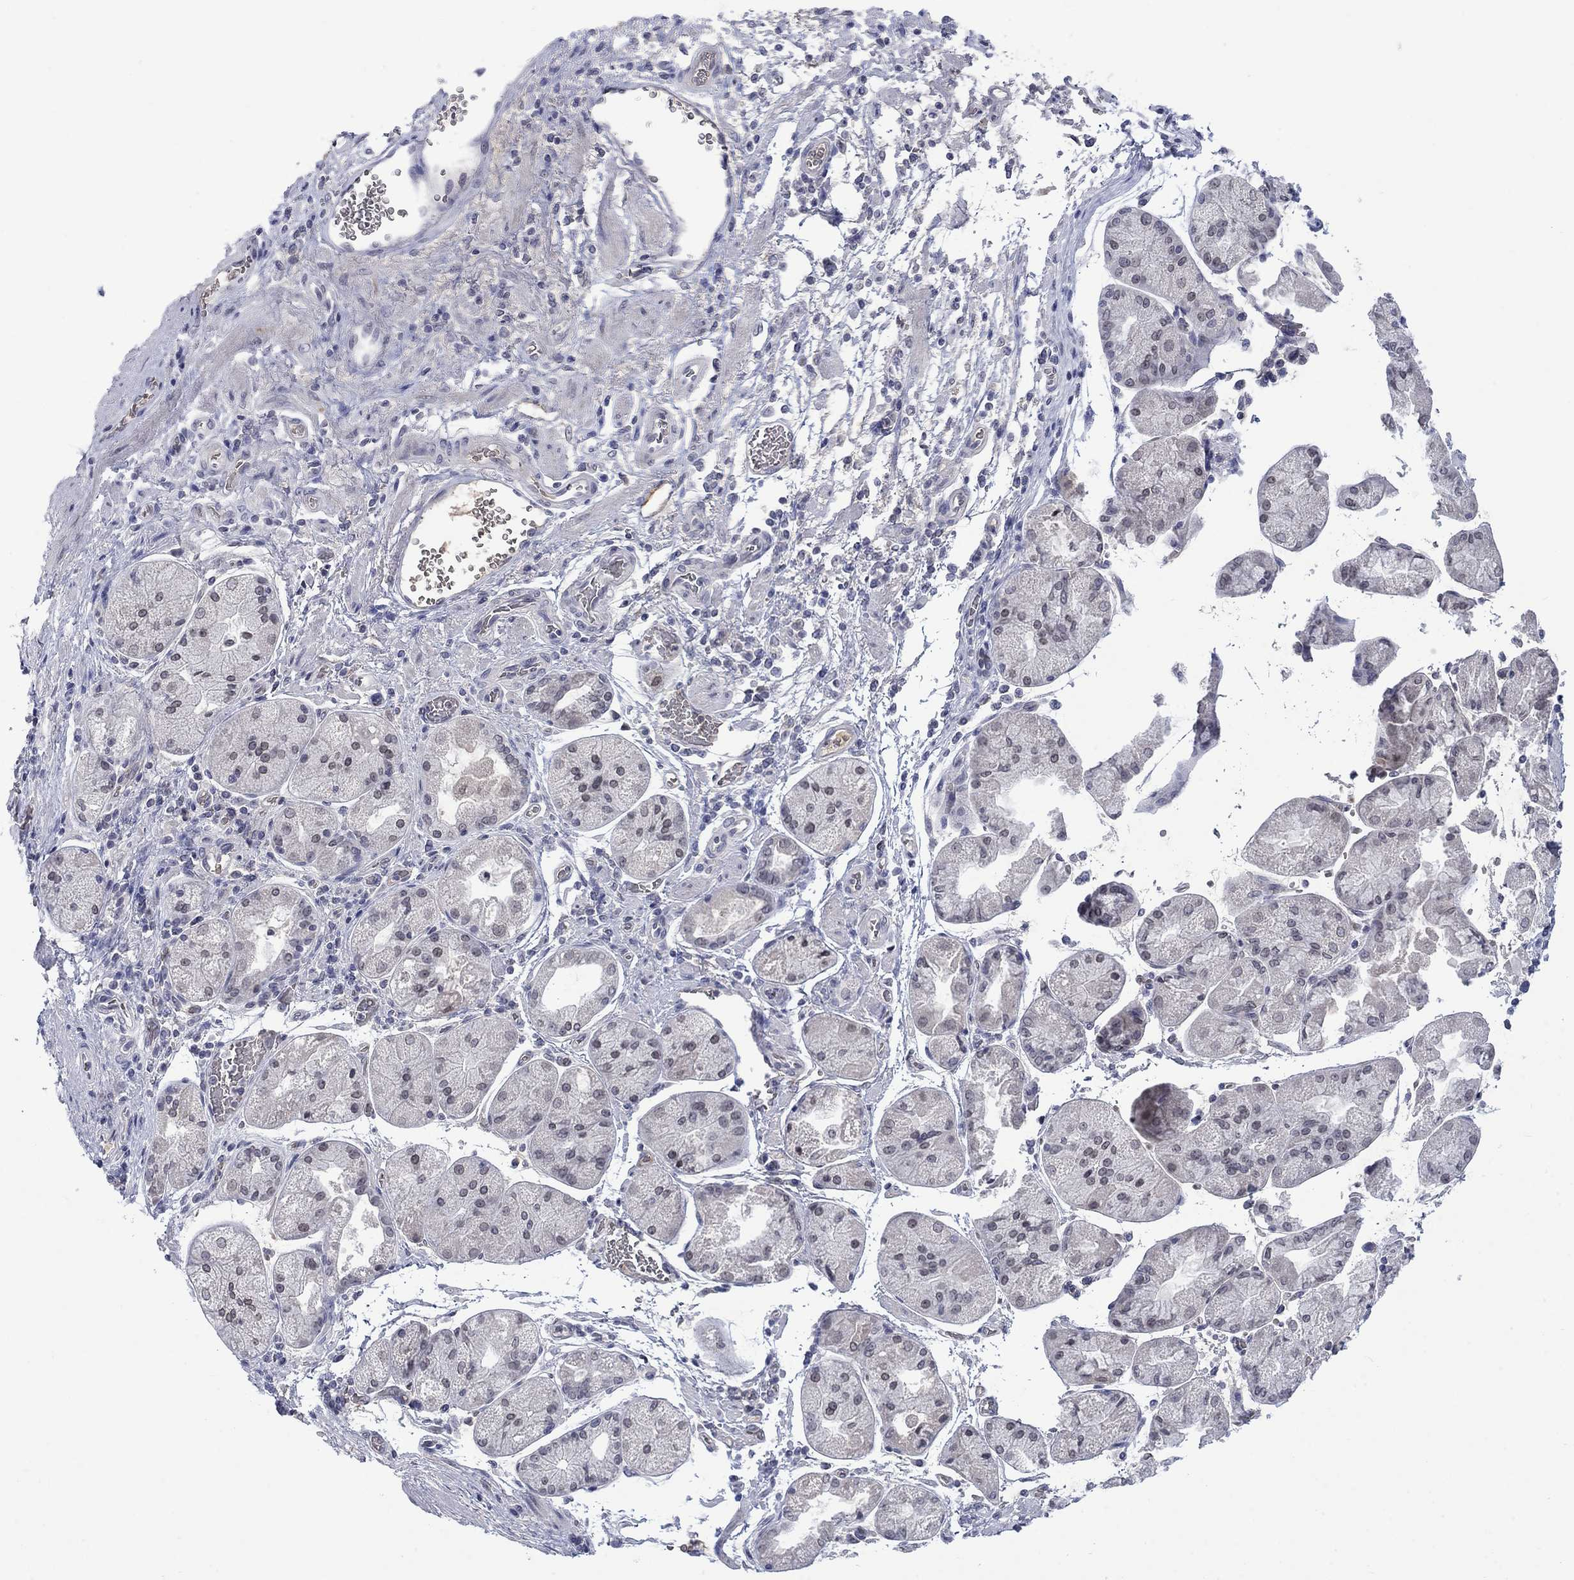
{"staining": {"intensity": "negative", "quantity": "none", "location": "none"}, "tissue": "stomach cancer", "cell_type": "Tumor cells", "image_type": "cancer", "snomed": [{"axis": "morphology", "description": "Adenocarcinoma, NOS"}, {"axis": "topography", "description": "Stomach"}], "caption": "DAB immunohistochemical staining of human stomach cancer (adenocarcinoma) reveals no significant expression in tumor cells.", "gene": "NSMF", "patient": {"sex": "female", "age": 57}}